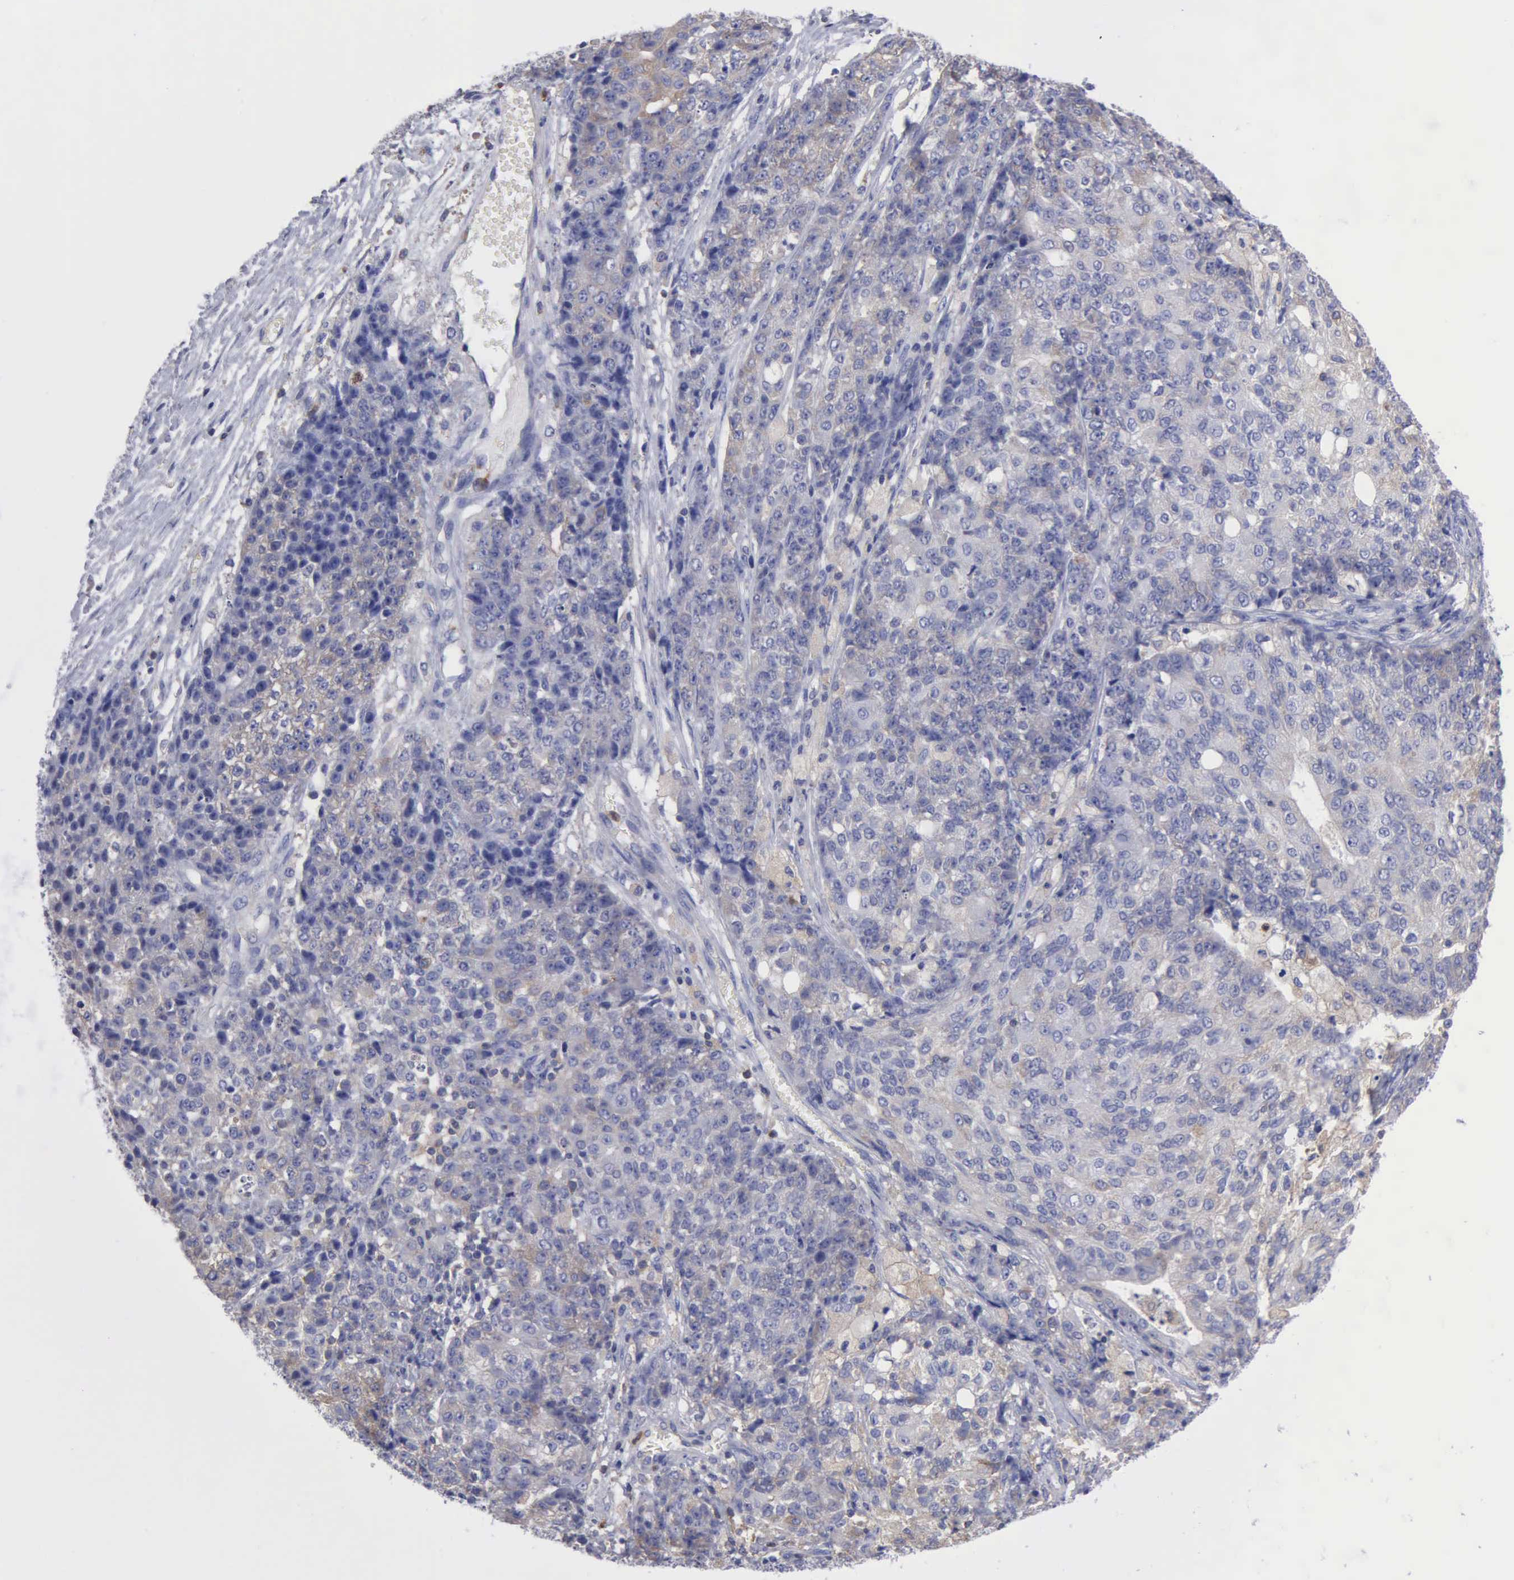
{"staining": {"intensity": "negative", "quantity": "none", "location": "none"}, "tissue": "ovarian cancer", "cell_type": "Tumor cells", "image_type": "cancer", "snomed": [{"axis": "morphology", "description": "Carcinoma, endometroid"}, {"axis": "topography", "description": "Ovary"}], "caption": "The histopathology image reveals no significant staining in tumor cells of ovarian endometroid carcinoma. (DAB (3,3'-diaminobenzidine) immunohistochemistry (IHC) with hematoxylin counter stain).", "gene": "G6PD", "patient": {"sex": "female", "age": 42}}